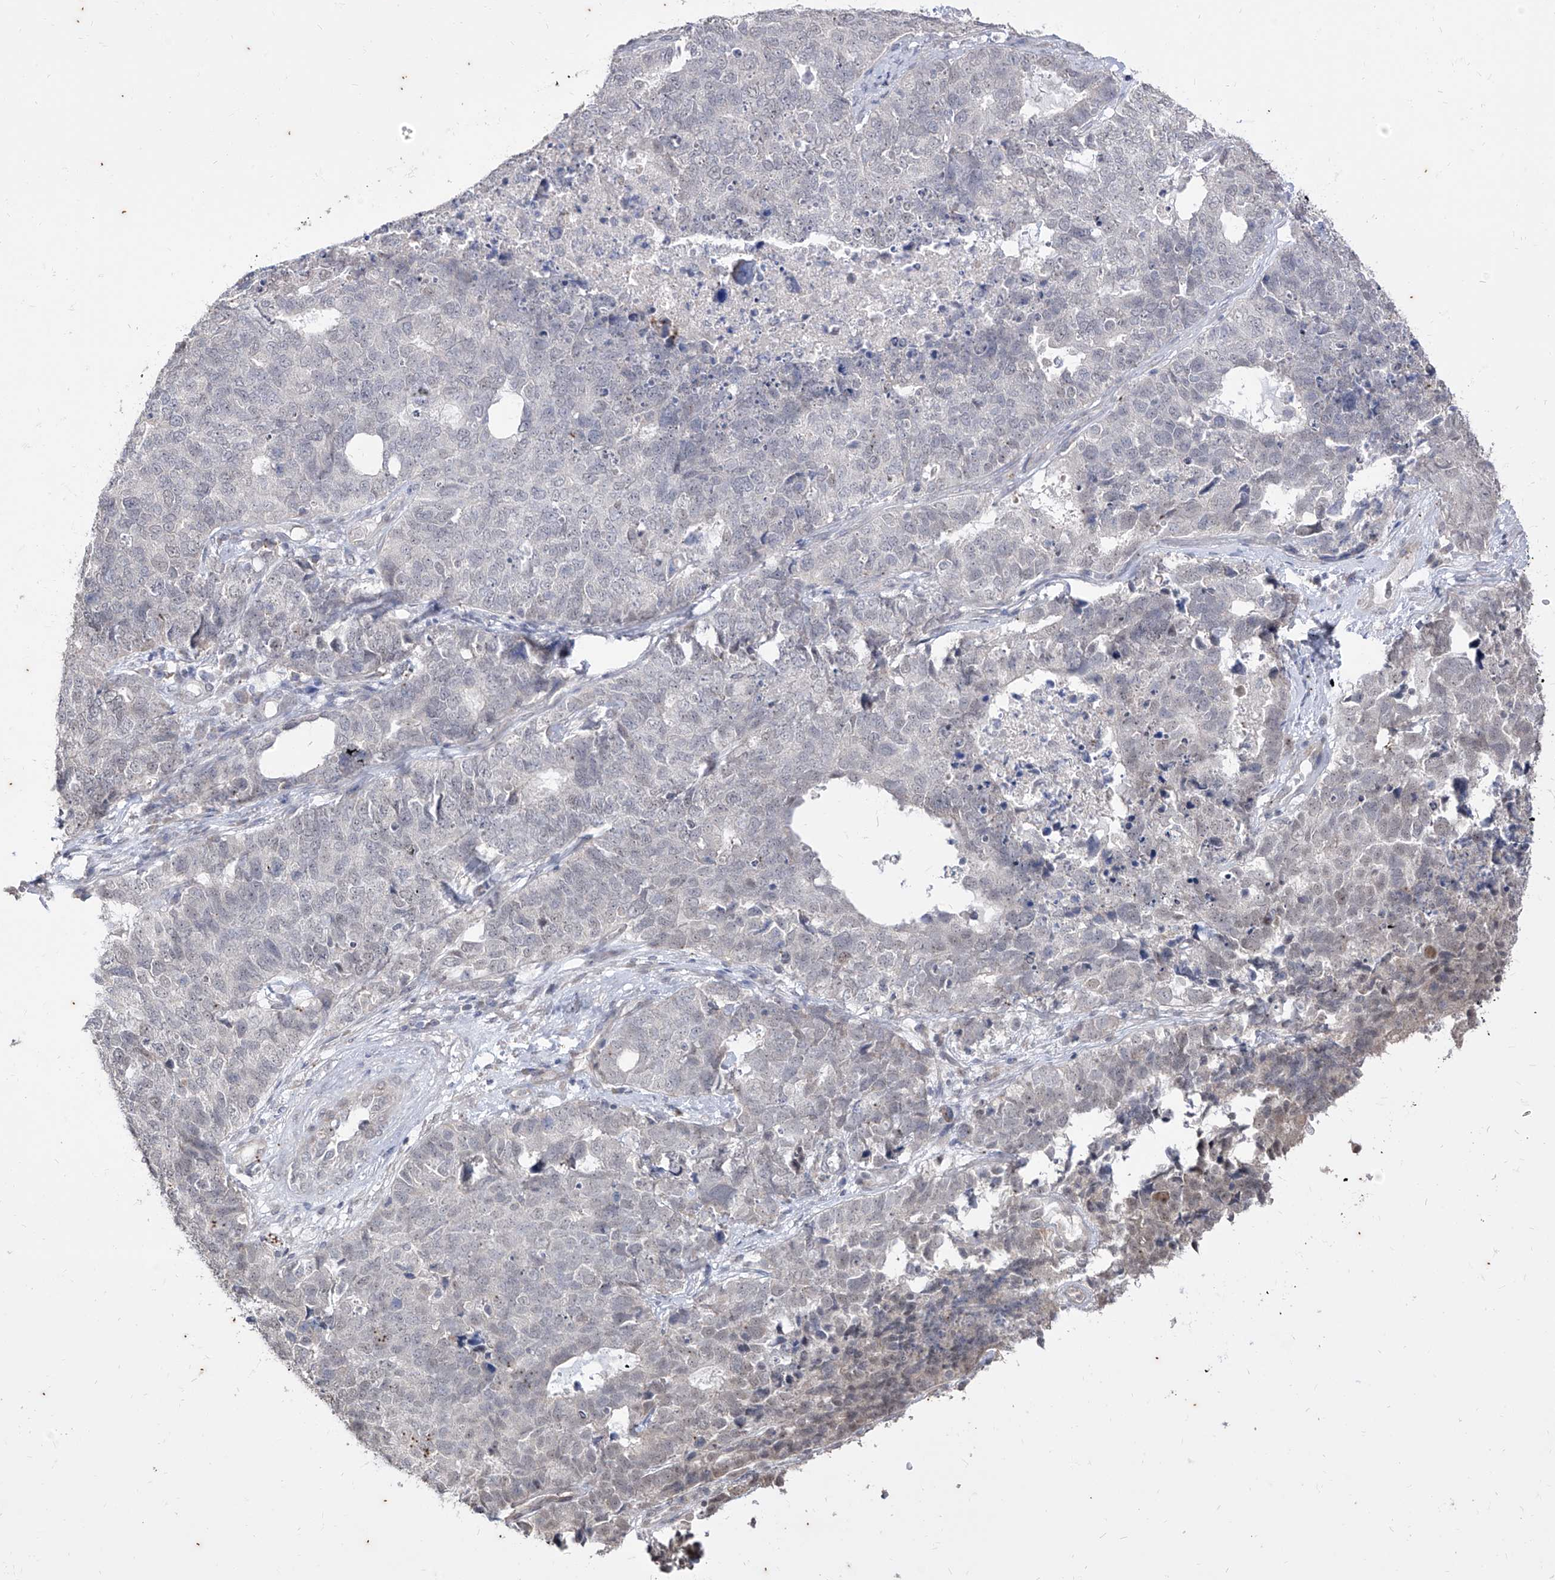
{"staining": {"intensity": "negative", "quantity": "none", "location": "none"}, "tissue": "cervical cancer", "cell_type": "Tumor cells", "image_type": "cancer", "snomed": [{"axis": "morphology", "description": "Squamous cell carcinoma, NOS"}, {"axis": "topography", "description": "Cervix"}], "caption": "This is an IHC histopathology image of human cervical squamous cell carcinoma. There is no expression in tumor cells.", "gene": "PHF20L1", "patient": {"sex": "female", "age": 63}}